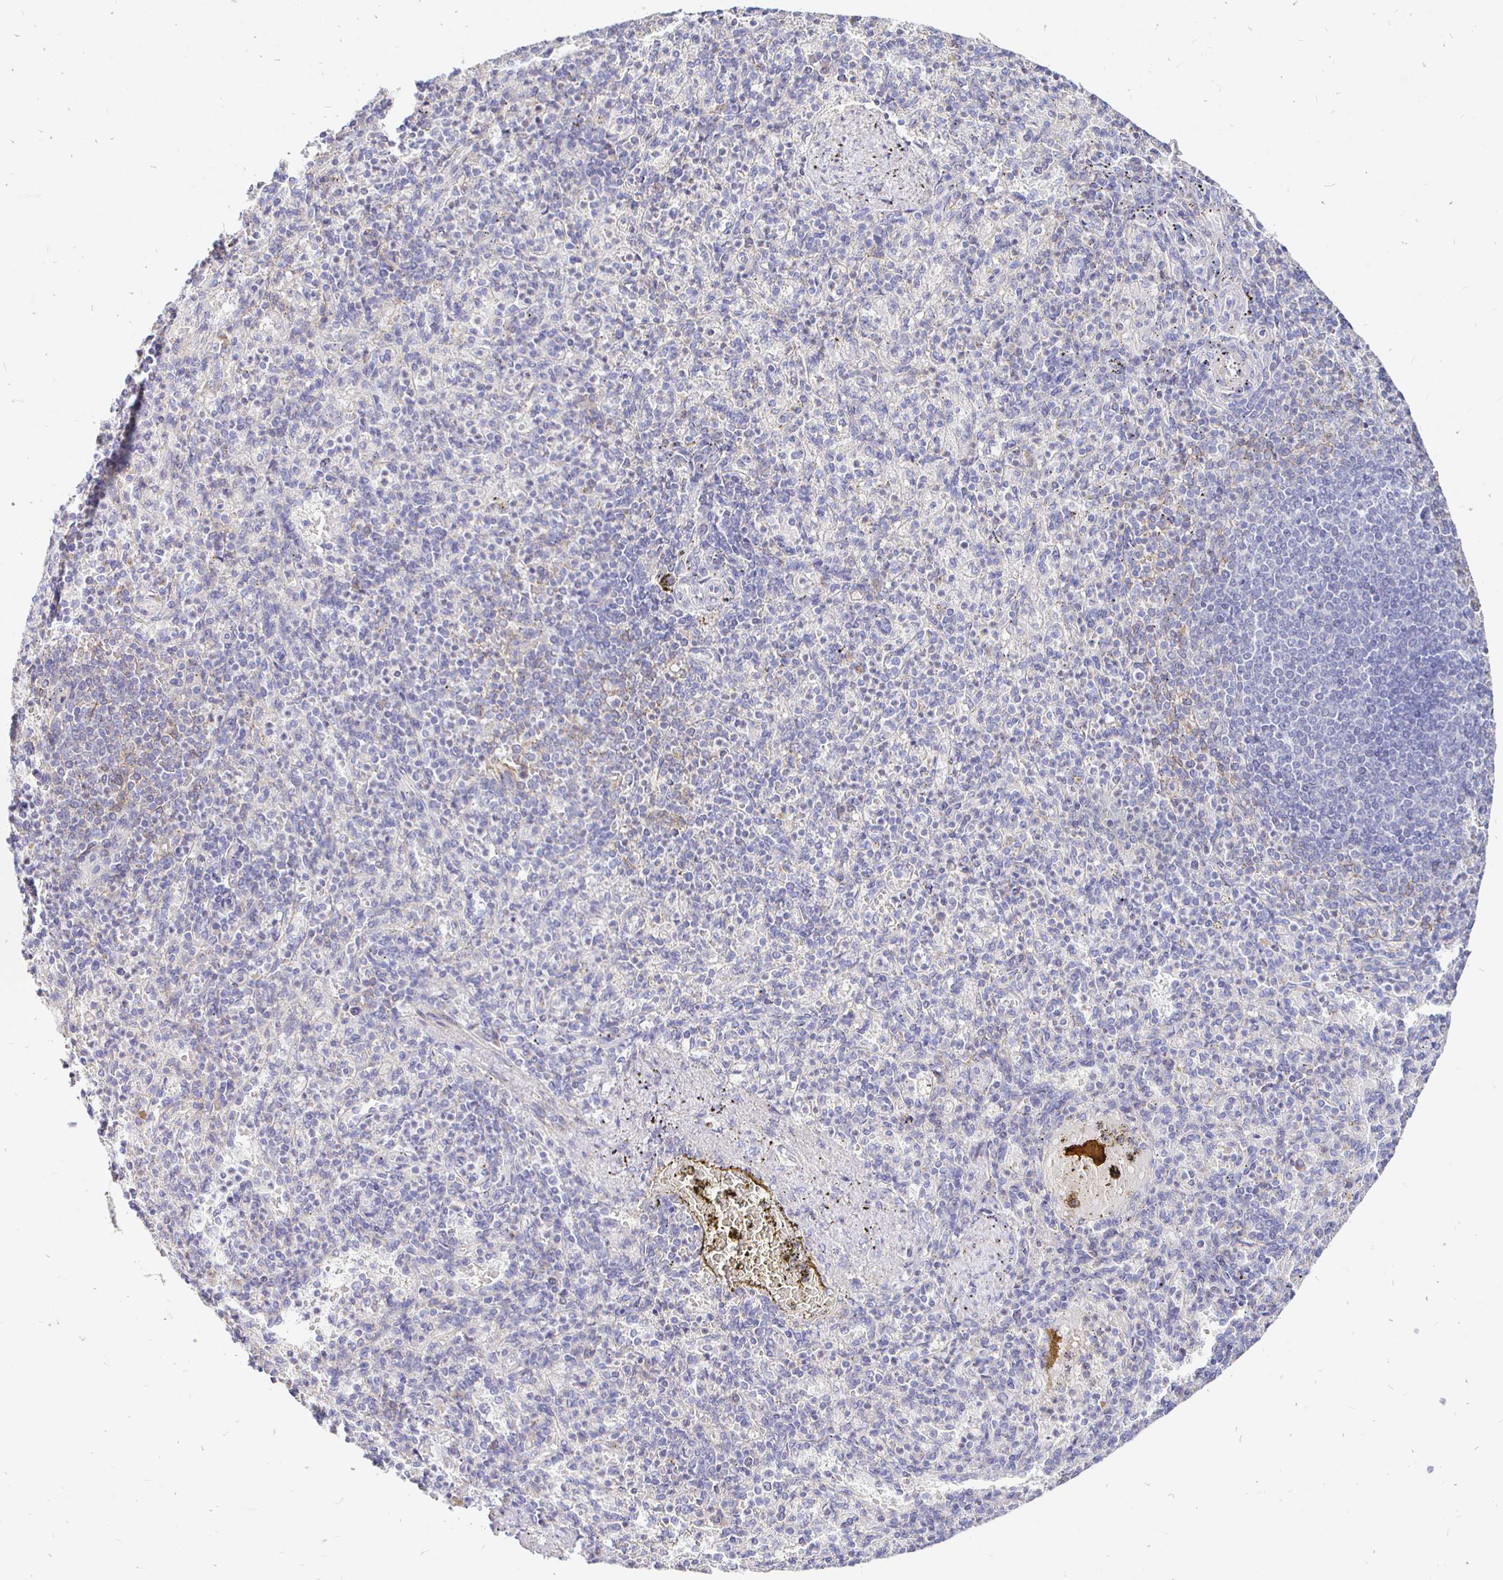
{"staining": {"intensity": "negative", "quantity": "none", "location": "none"}, "tissue": "spleen", "cell_type": "Cells in red pulp", "image_type": "normal", "snomed": [{"axis": "morphology", "description": "Normal tissue, NOS"}, {"axis": "topography", "description": "Spleen"}], "caption": "The immunohistochemistry (IHC) histopathology image has no significant expression in cells in red pulp of spleen.", "gene": "NECAB1", "patient": {"sex": "female", "age": 74}}